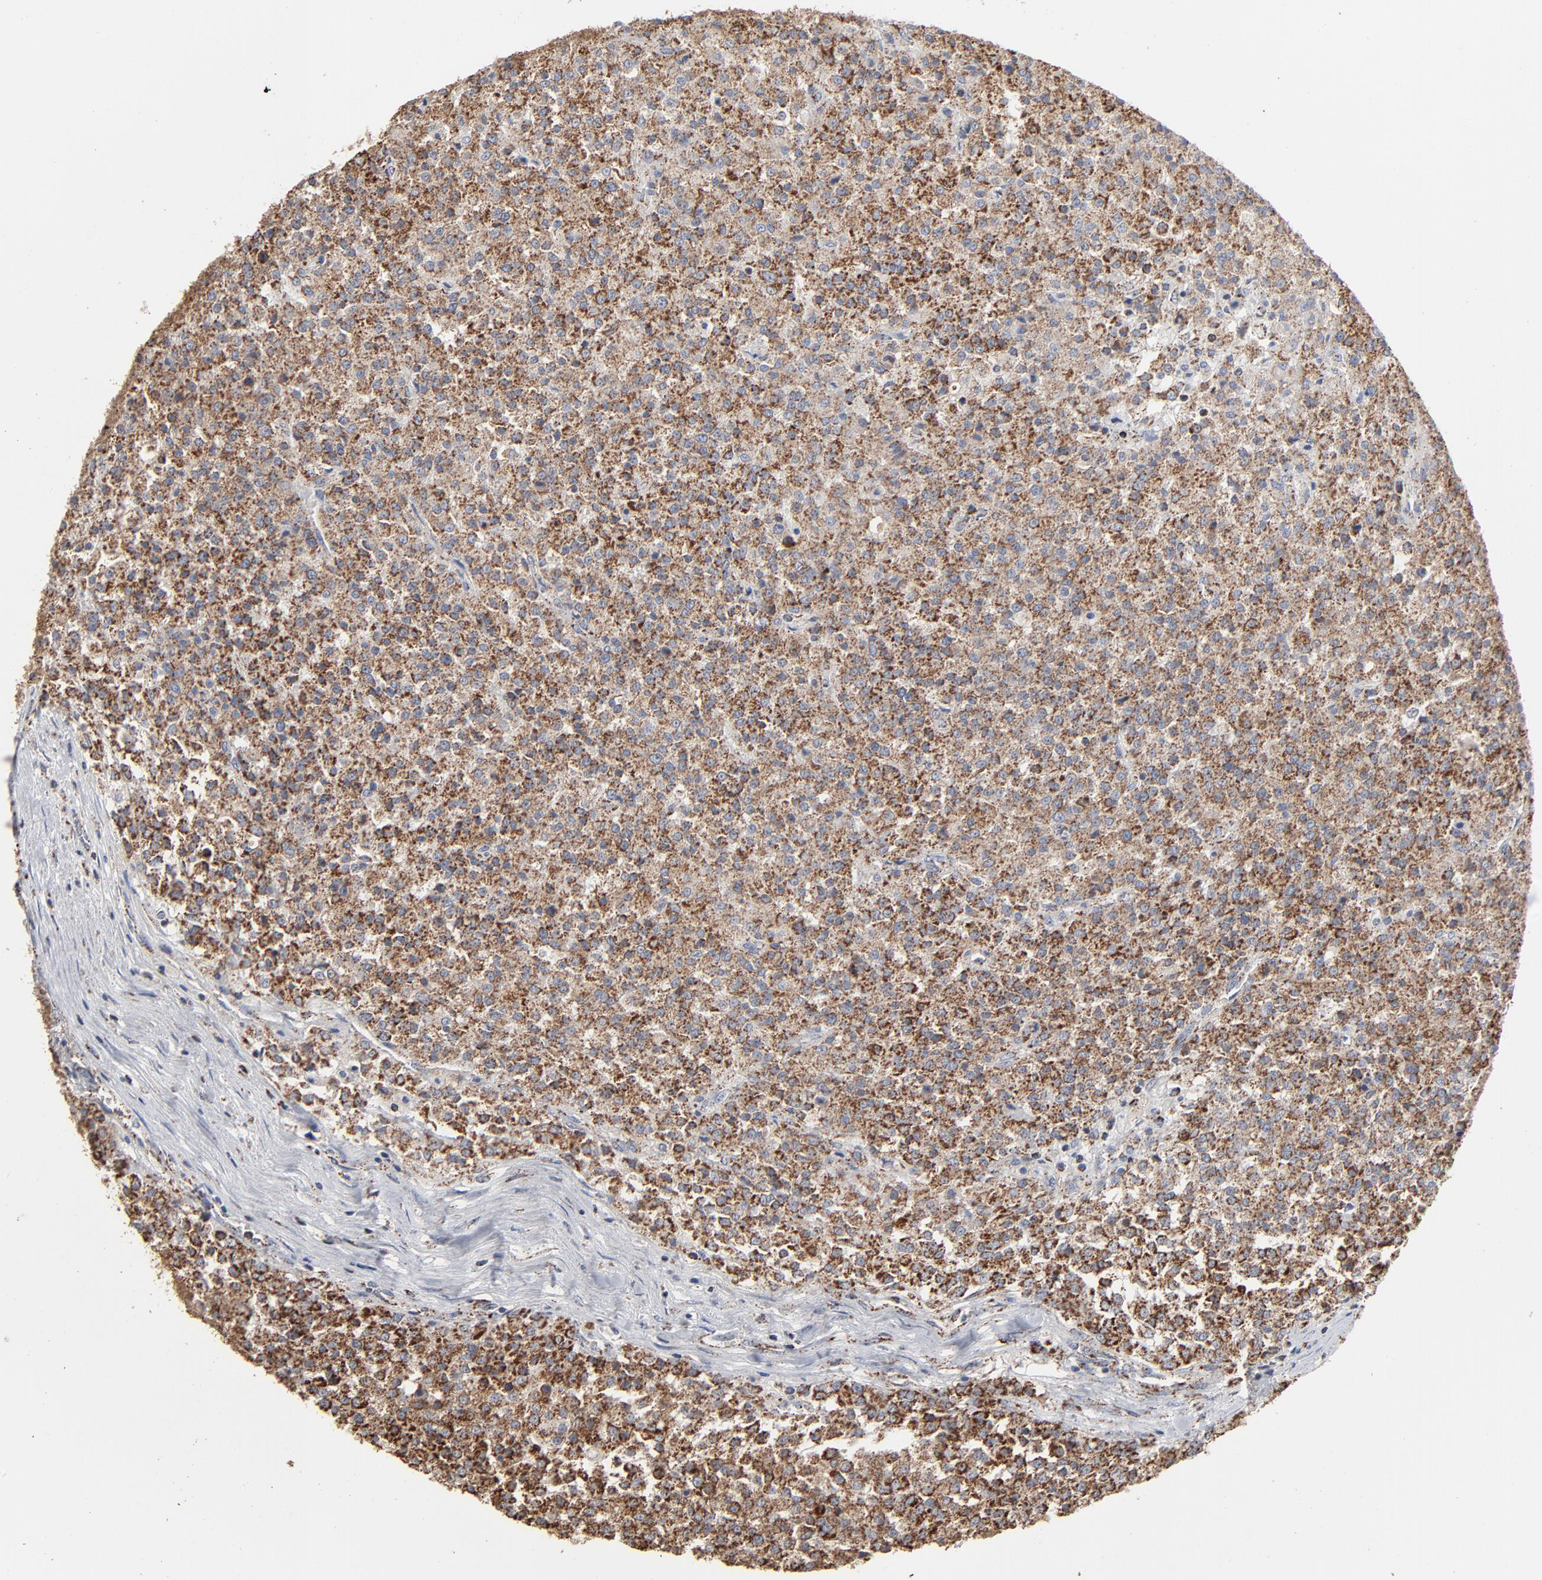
{"staining": {"intensity": "strong", "quantity": ">75%", "location": "cytoplasmic/membranous"}, "tissue": "testis cancer", "cell_type": "Tumor cells", "image_type": "cancer", "snomed": [{"axis": "morphology", "description": "Seminoma, NOS"}, {"axis": "topography", "description": "Testis"}], "caption": "Testis cancer tissue demonstrates strong cytoplasmic/membranous positivity in about >75% of tumor cells, visualized by immunohistochemistry. The staining is performed using DAB (3,3'-diaminobenzidine) brown chromogen to label protein expression. The nuclei are counter-stained blue using hematoxylin.", "gene": "UQCRC1", "patient": {"sex": "male", "age": 59}}